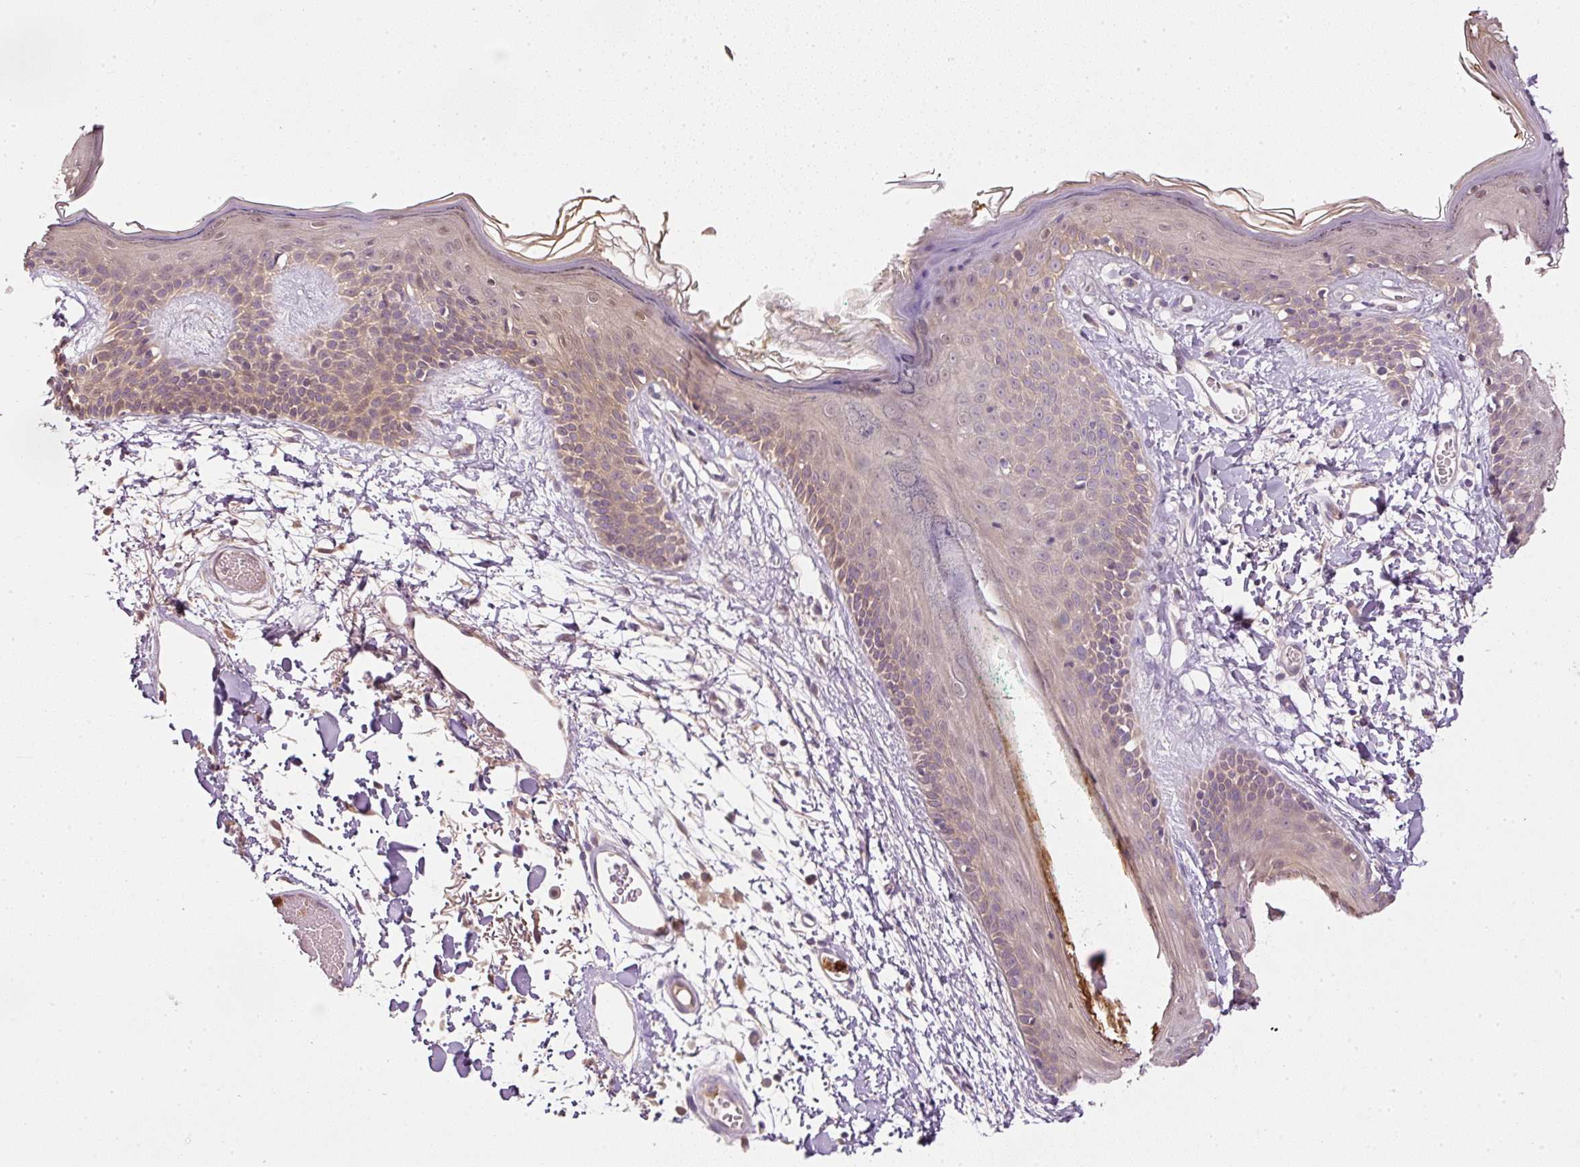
{"staining": {"intensity": "weak", "quantity": "25%-75%", "location": "cytoplasmic/membranous"}, "tissue": "skin", "cell_type": "Fibroblasts", "image_type": "normal", "snomed": [{"axis": "morphology", "description": "Normal tissue, NOS"}, {"axis": "topography", "description": "Skin"}], "caption": "A low amount of weak cytoplasmic/membranous positivity is identified in approximately 25%-75% of fibroblasts in unremarkable skin.", "gene": "CTTNBP2", "patient": {"sex": "male", "age": 79}}